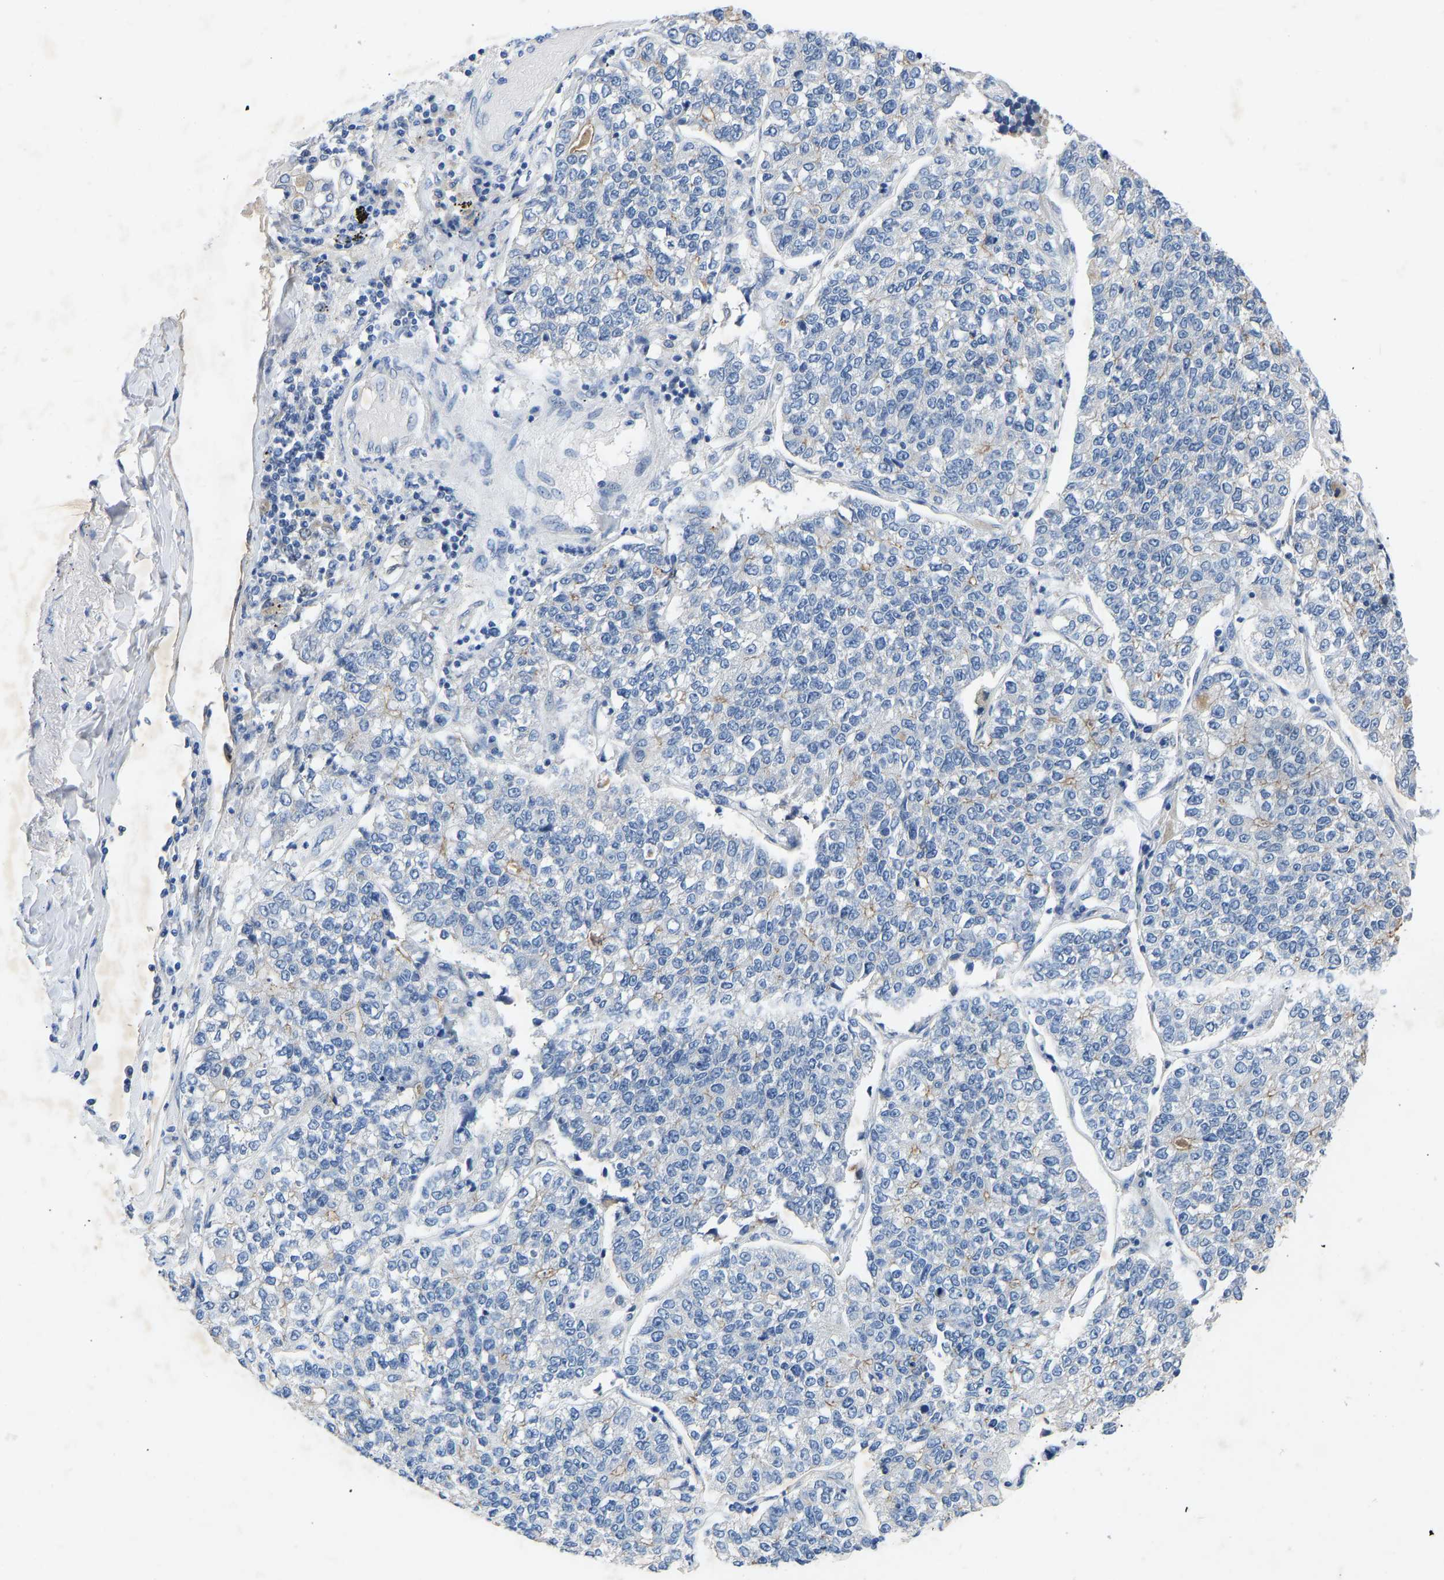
{"staining": {"intensity": "negative", "quantity": "none", "location": "none"}, "tissue": "lung cancer", "cell_type": "Tumor cells", "image_type": "cancer", "snomed": [{"axis": "morphology", "description": "Adenocarcinoma, NOS"}, {"axis": "topography", "description": "Lung"}], "caption": "The image reveals no significant staining in tumor cells of adenocarcinoma (lung).", "gene": "RBP1", "patient": {"sex": "male", "age": 49}}